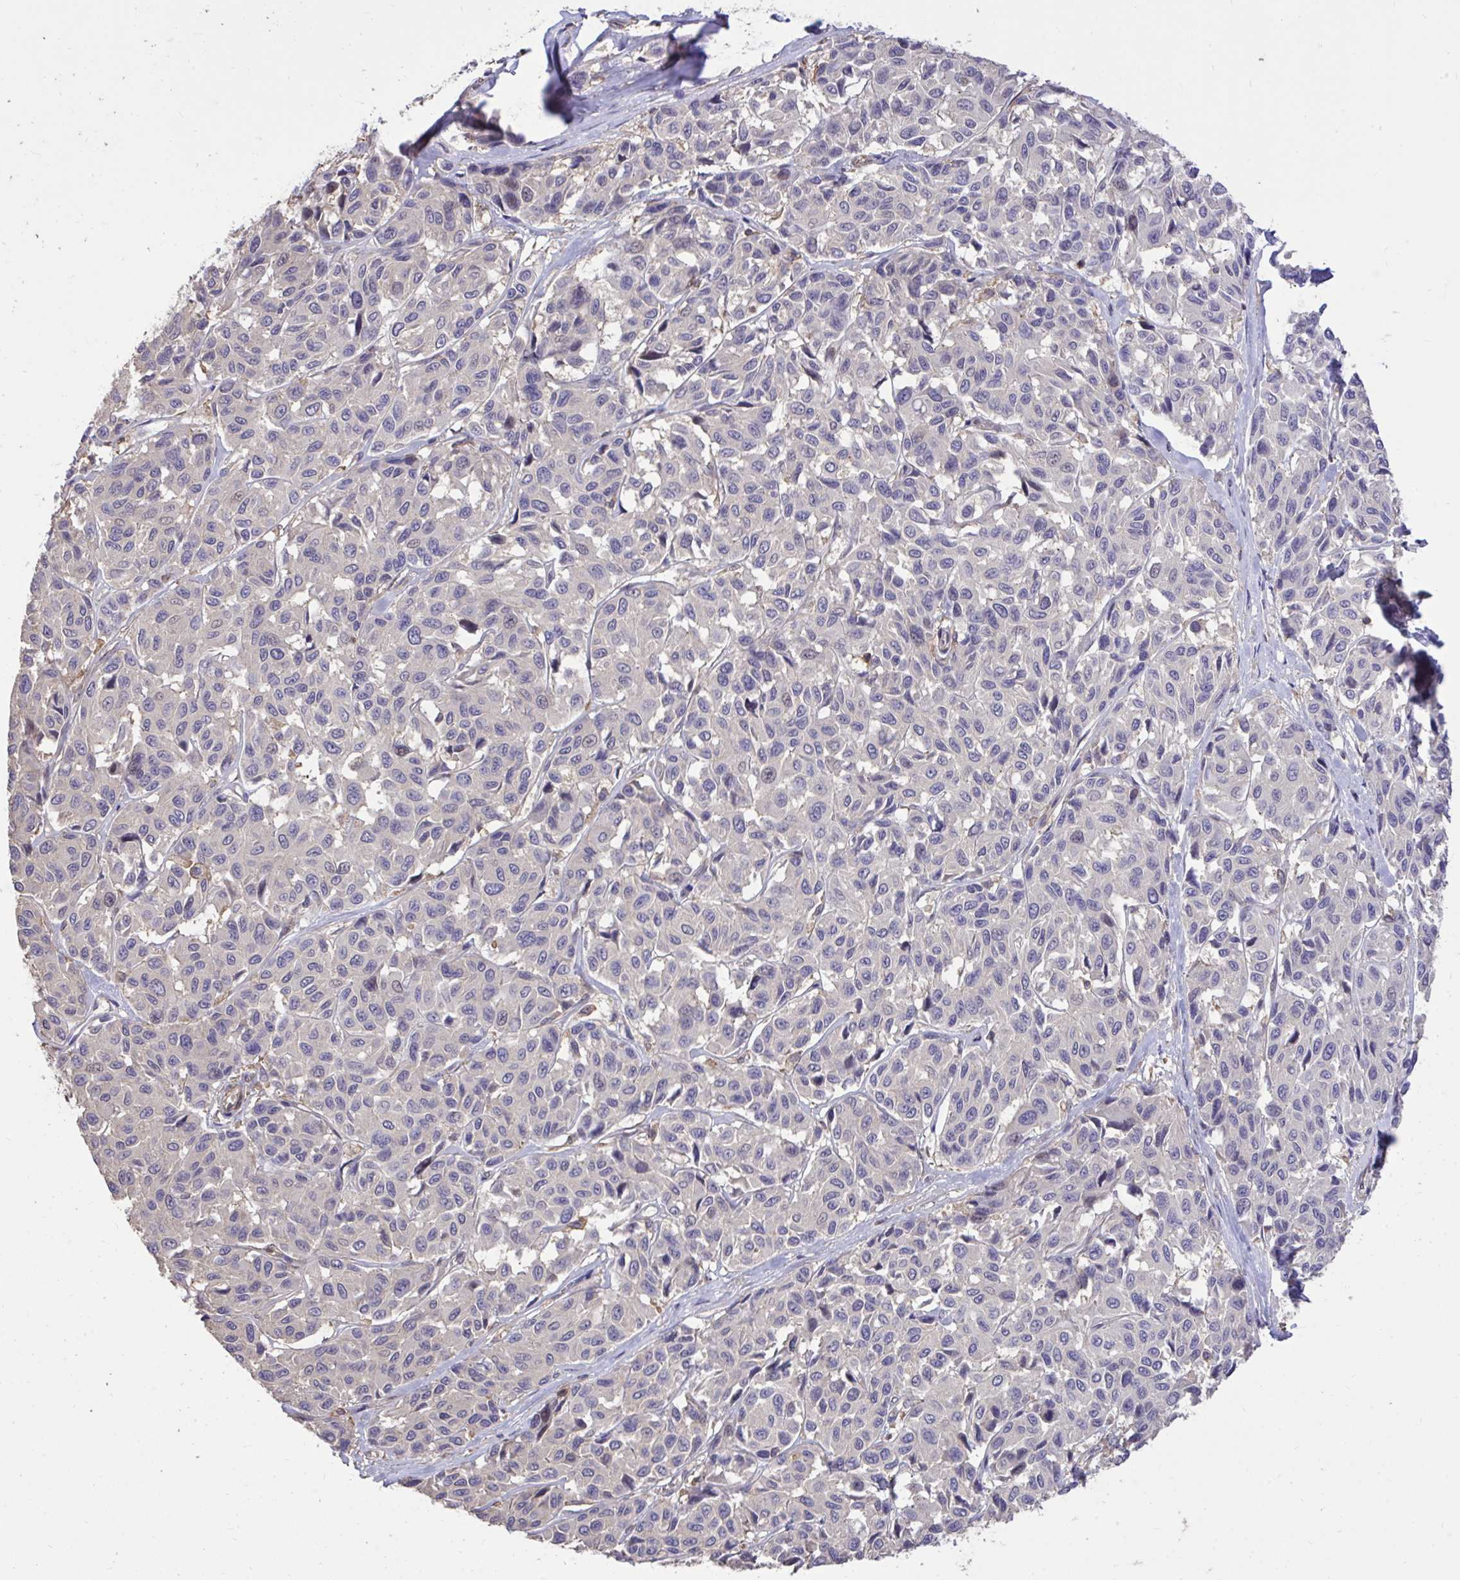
{"staining": {"intensity": "negative", "quantity": "none", "location": "none"}, "tissue": "melanoma", "cell_type": "Tumor cells", "image_type": "cancer", "snomed": [{"axis": "morphology", "description": "Malignant melanoma, NOS"}, {"axis": "topography", "description": "Skin"}], "caption": "Protein analysis of melanoma displays no significant positivity in tumor cells.", "gene": "IGFL2", "patient": {"sex": "female", "age": 66}}